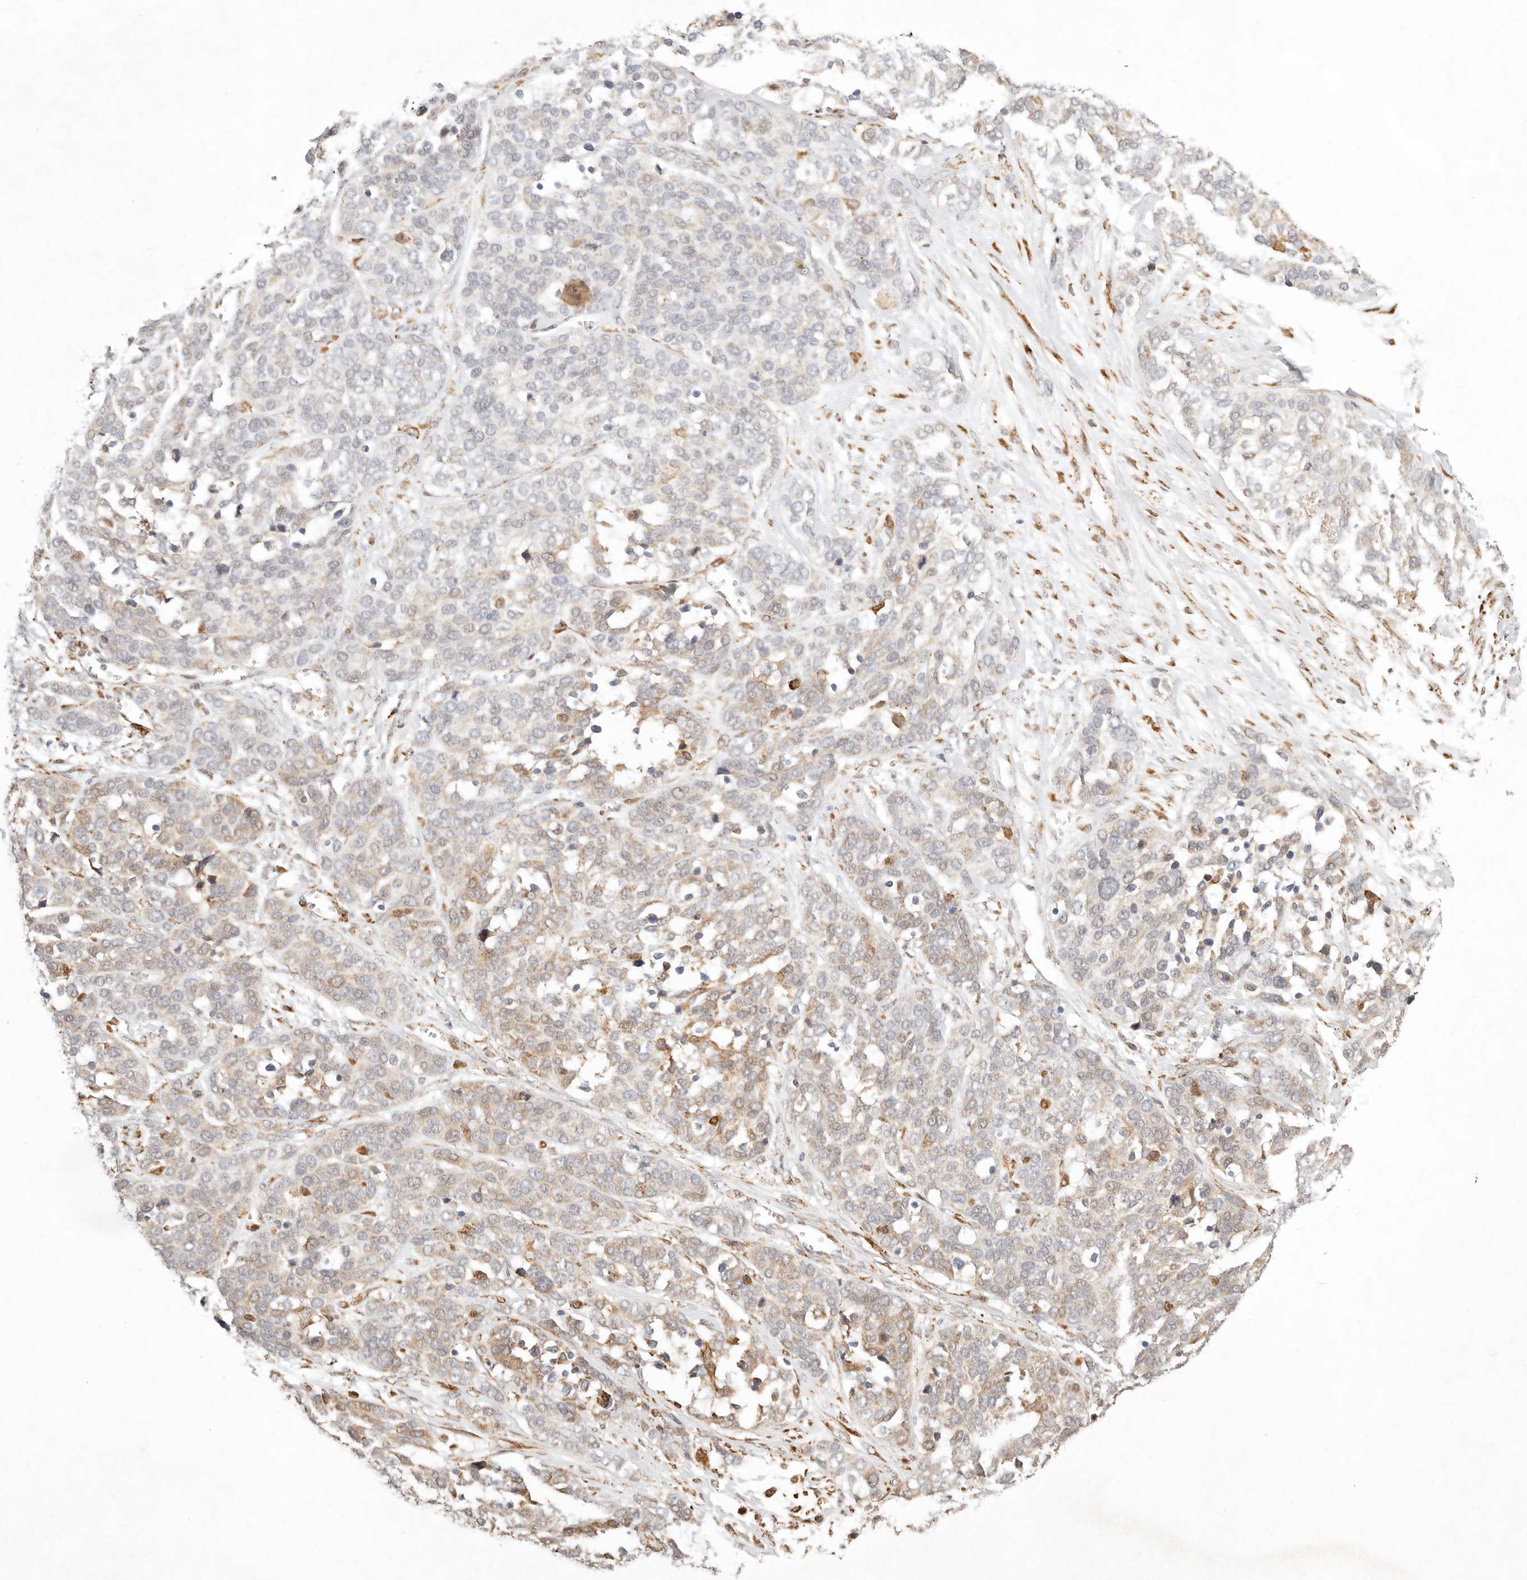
{"staining": {"intensity": "moderate", "quantity": "25%-75%", "location": "cytoplasmic/membranous"}, "tissue": "ovarian cancer", "cell_type": "Tumor cells", "image_type": "cancer", "snomed": [{"axis": "morphology", "description": "Cystadenocarcinoma, serous, NOS"}, {"axis": "topography", "description": "Ovary"}], "caption": "Moderate cytoplasmic/membranous protein staining is appreciated in approximately 25%-75% of tumor cells in ovarian cancer. Using DAB (3,3'-diaminobenzidine) (brown) and hematoxylin (blue) stains, captured at high magnification using brightfield microscopy.", "gene": "C1orf127", "patient": {"sex": "female", "age": 44}}